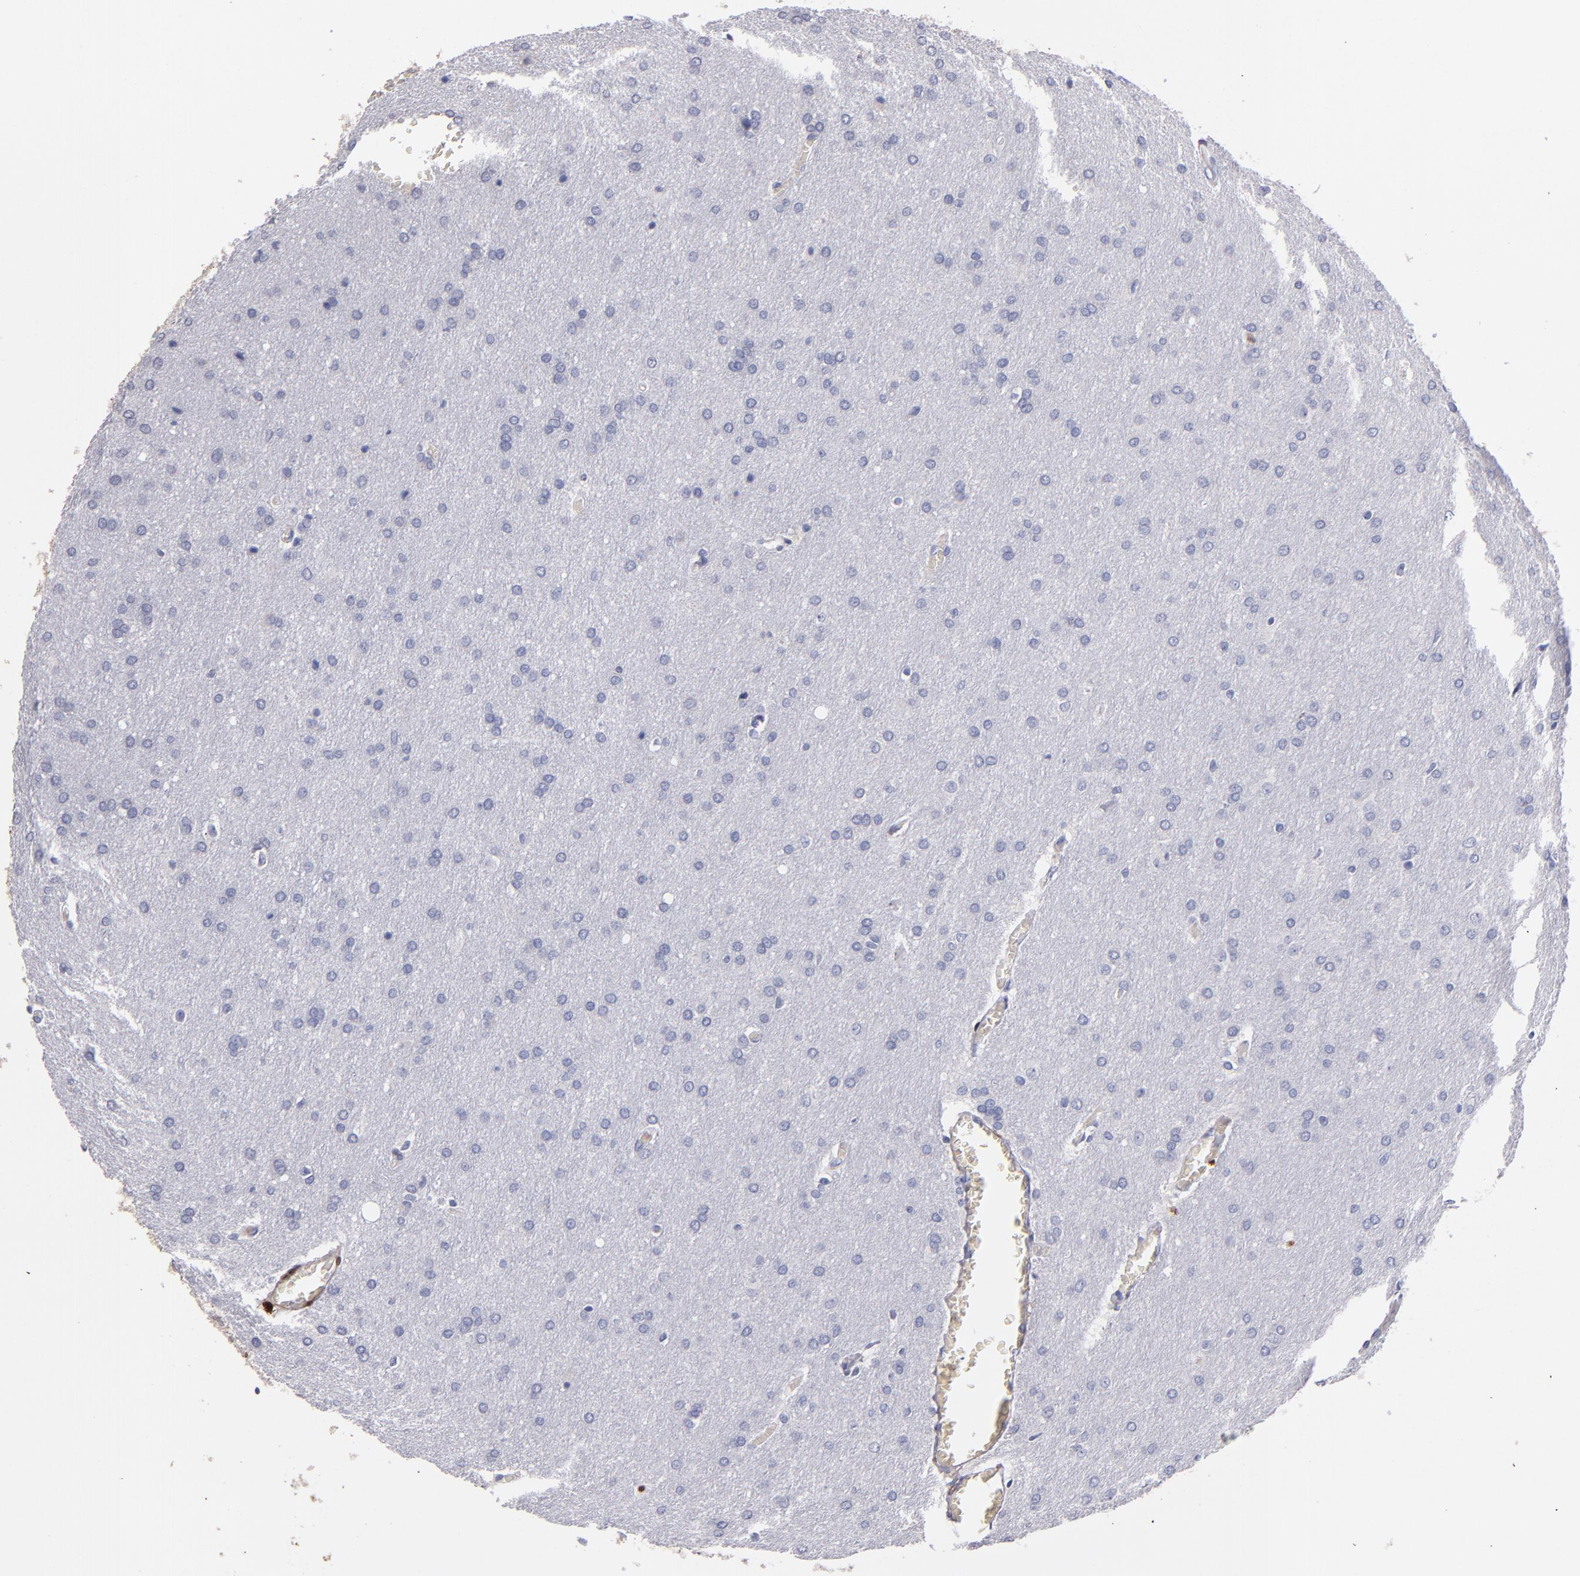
{"staining": {"intensity": "negative", "quantity": "none", "location": "none"}, "tissue": "glioma", "cell_type": "Tumor cells", "image_type": "cancer", "snomed": [{"axis": "morphology", "description": "Glioma, malignant, Low grade"}, {"axis": "topography", "description": "Brain"}], "caption": "Immunohistochemistry (IHC) of glioma shows no staining in tumor cells.", "gene": "S100A4", "patient": {"sex": "female", "age": 32}}